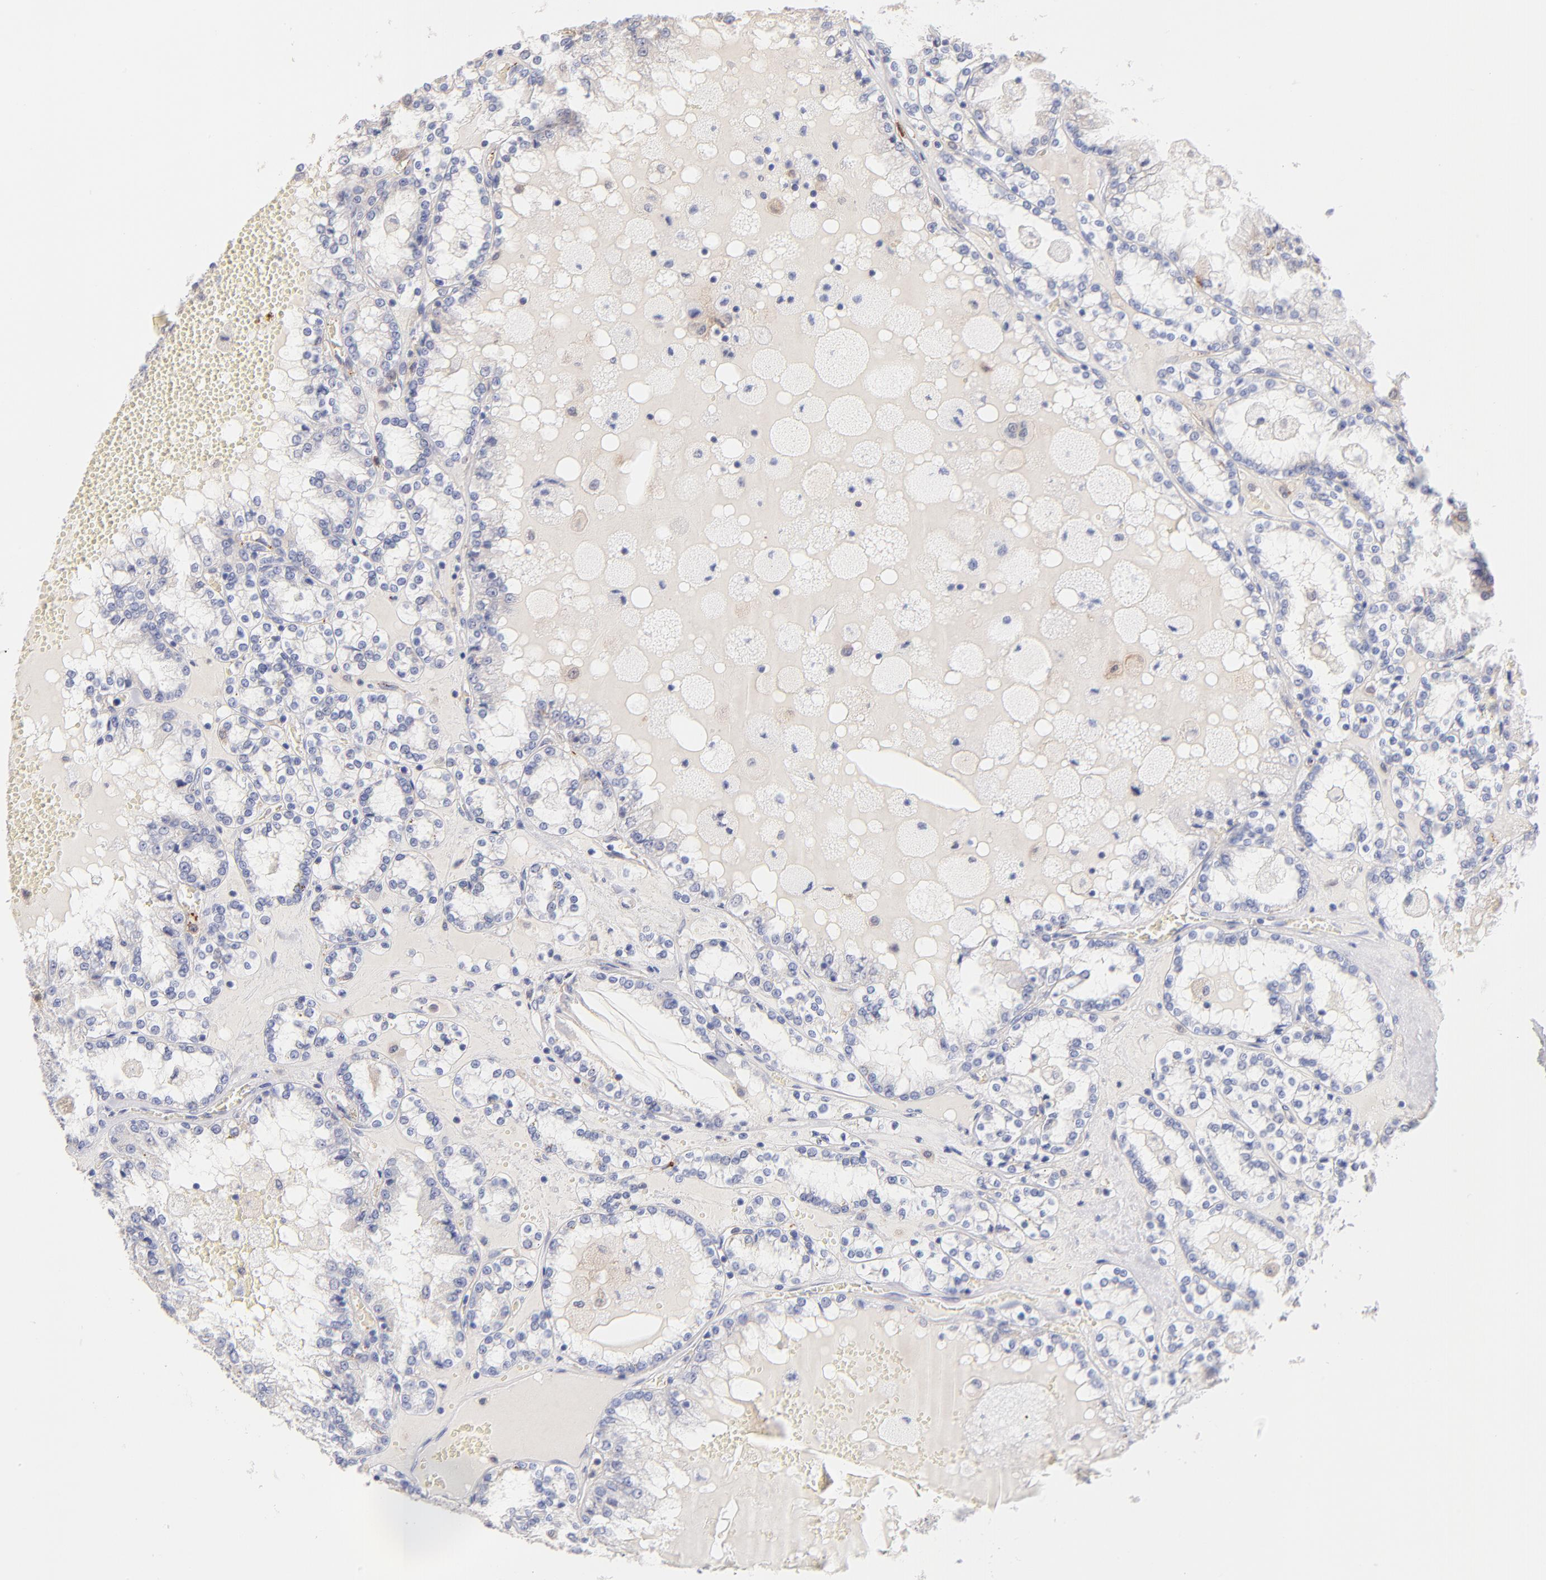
{"staining": {"intensity": "negative", "quantity": "none", "location": "none"}, "tissue": "renal cancer", "cell_type": "Tumor cells", "image_type": "cancer", "snomed": [{"axis": "morphology", "description": "Adenocarcinoma, NOS"}, {"axis": "topography", "description": "Kidney"}], "caption": "Human renal cancer stained for a protein using immunohistochemistry (IHC) reveals no staining in tumor cells.", "gene": "BID", "patient": {"sex": "female", "age": 56}}